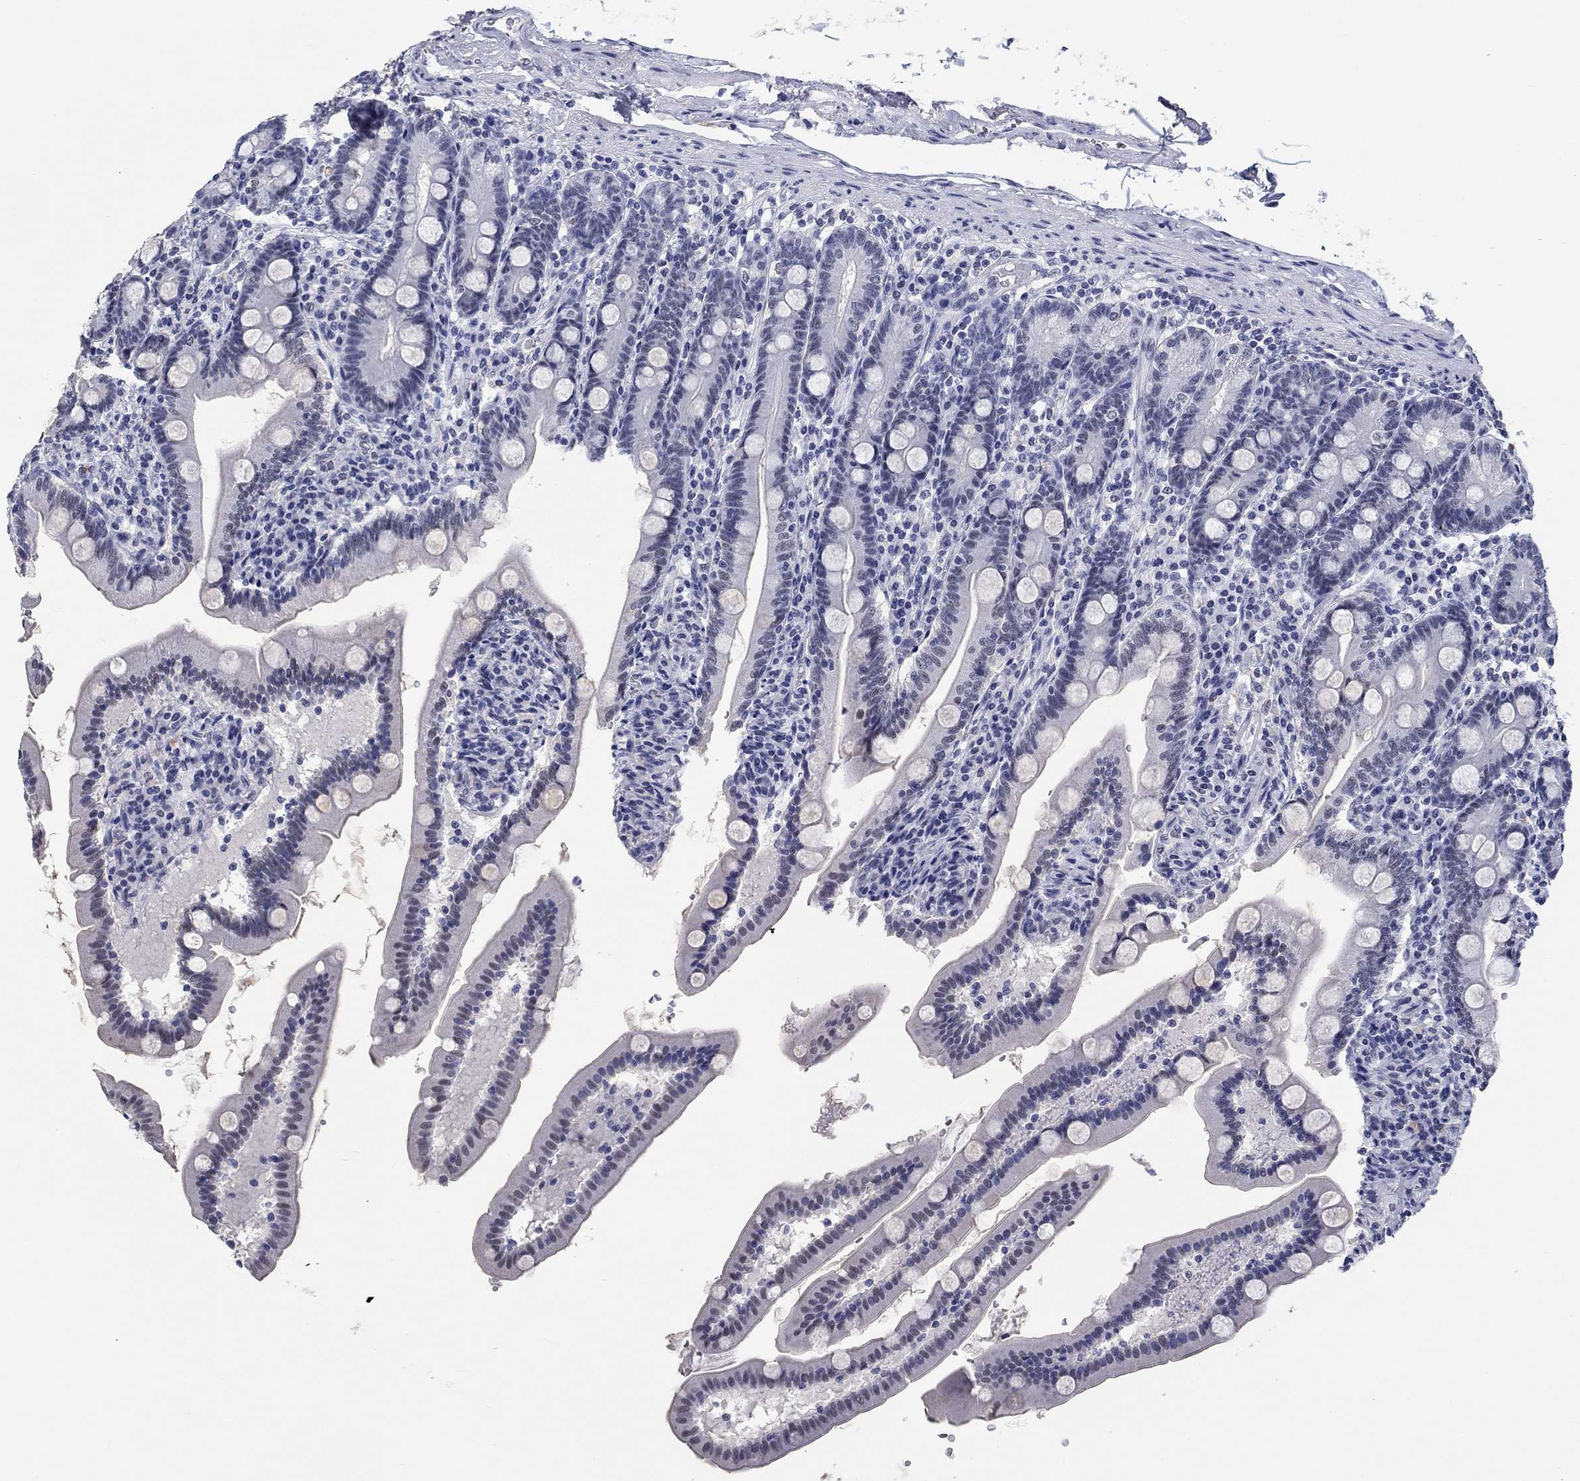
{"staining": {"intensity": "negative", "quantity": "none", "location": "none"}, "tissue": "duodenum", "cell_type": "Glandular cells", "image_type": "normal", "snomed": [{"axis": "morphology", "description": "Normal tissue, NOS"}, {"axis": "topography", "description": "Duodenum"}], "caption": "IHC micrograph of benign duodenum: human duodenum stained with DAB (3,3'-diaminobenzidine) reveals no significant protein staining in glandular cells.", "gene": "GRIN1", "patient": {"sex": "female", "age": 67}}